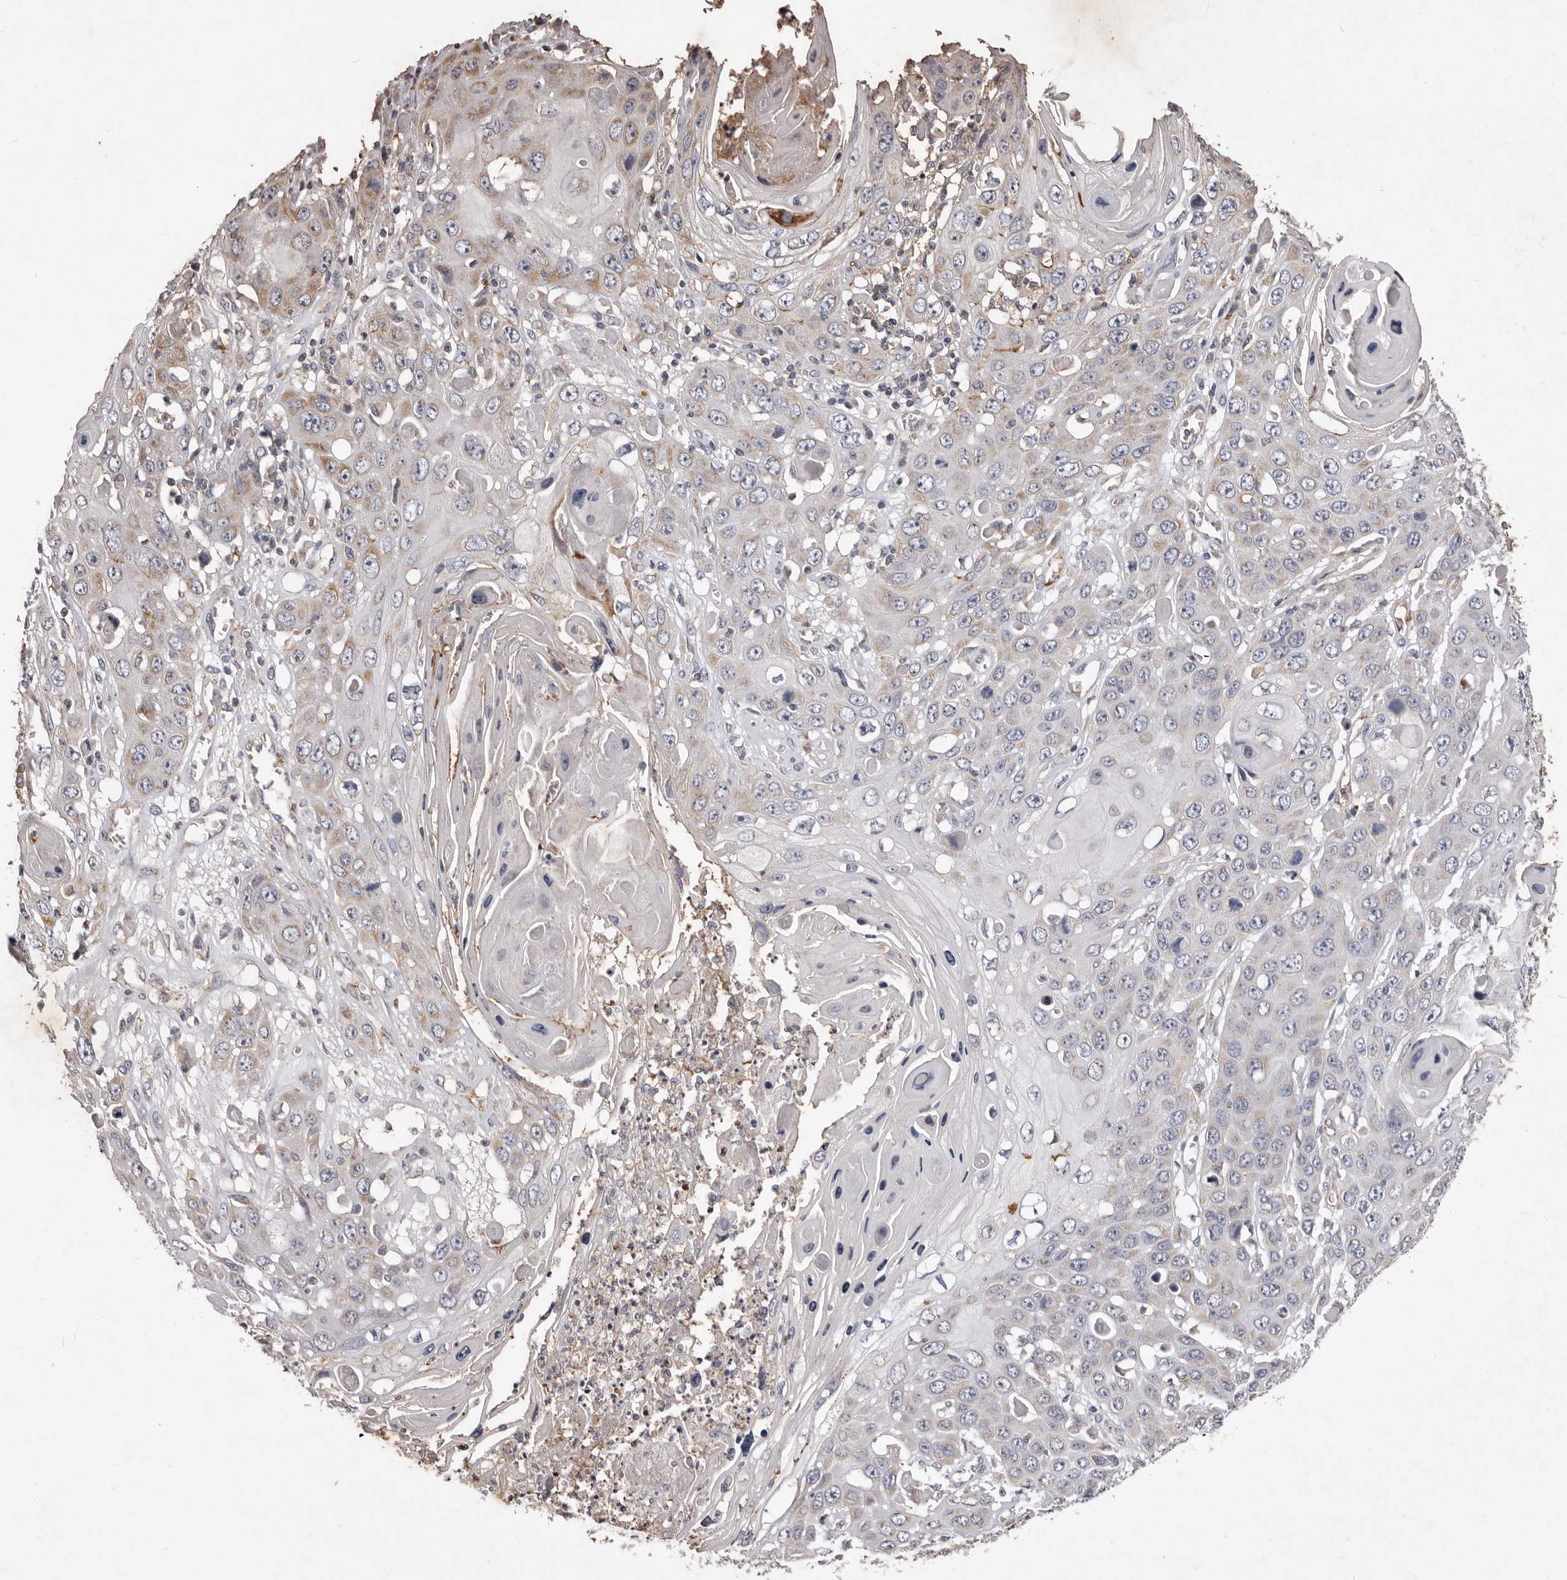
{"staining": {"intensity": "weak", "quantity": "<25%", "location": "cytoplasmic/membranous"}, "tissue": "skin cancer", "cell_type": "Tumor cells", "image_type": "cancer", "snomed": [{"axis": "morphology", "description": "Squamous cell carcinoma, NOS"}, {"axis": "topography", "description": "Skin"}], "caption": "Tumor cells are negative for protein expression in human squamous cell carcinoma (skin).", "gene": "CXCL14", "patient": {"sex": "male", "age": 55}}